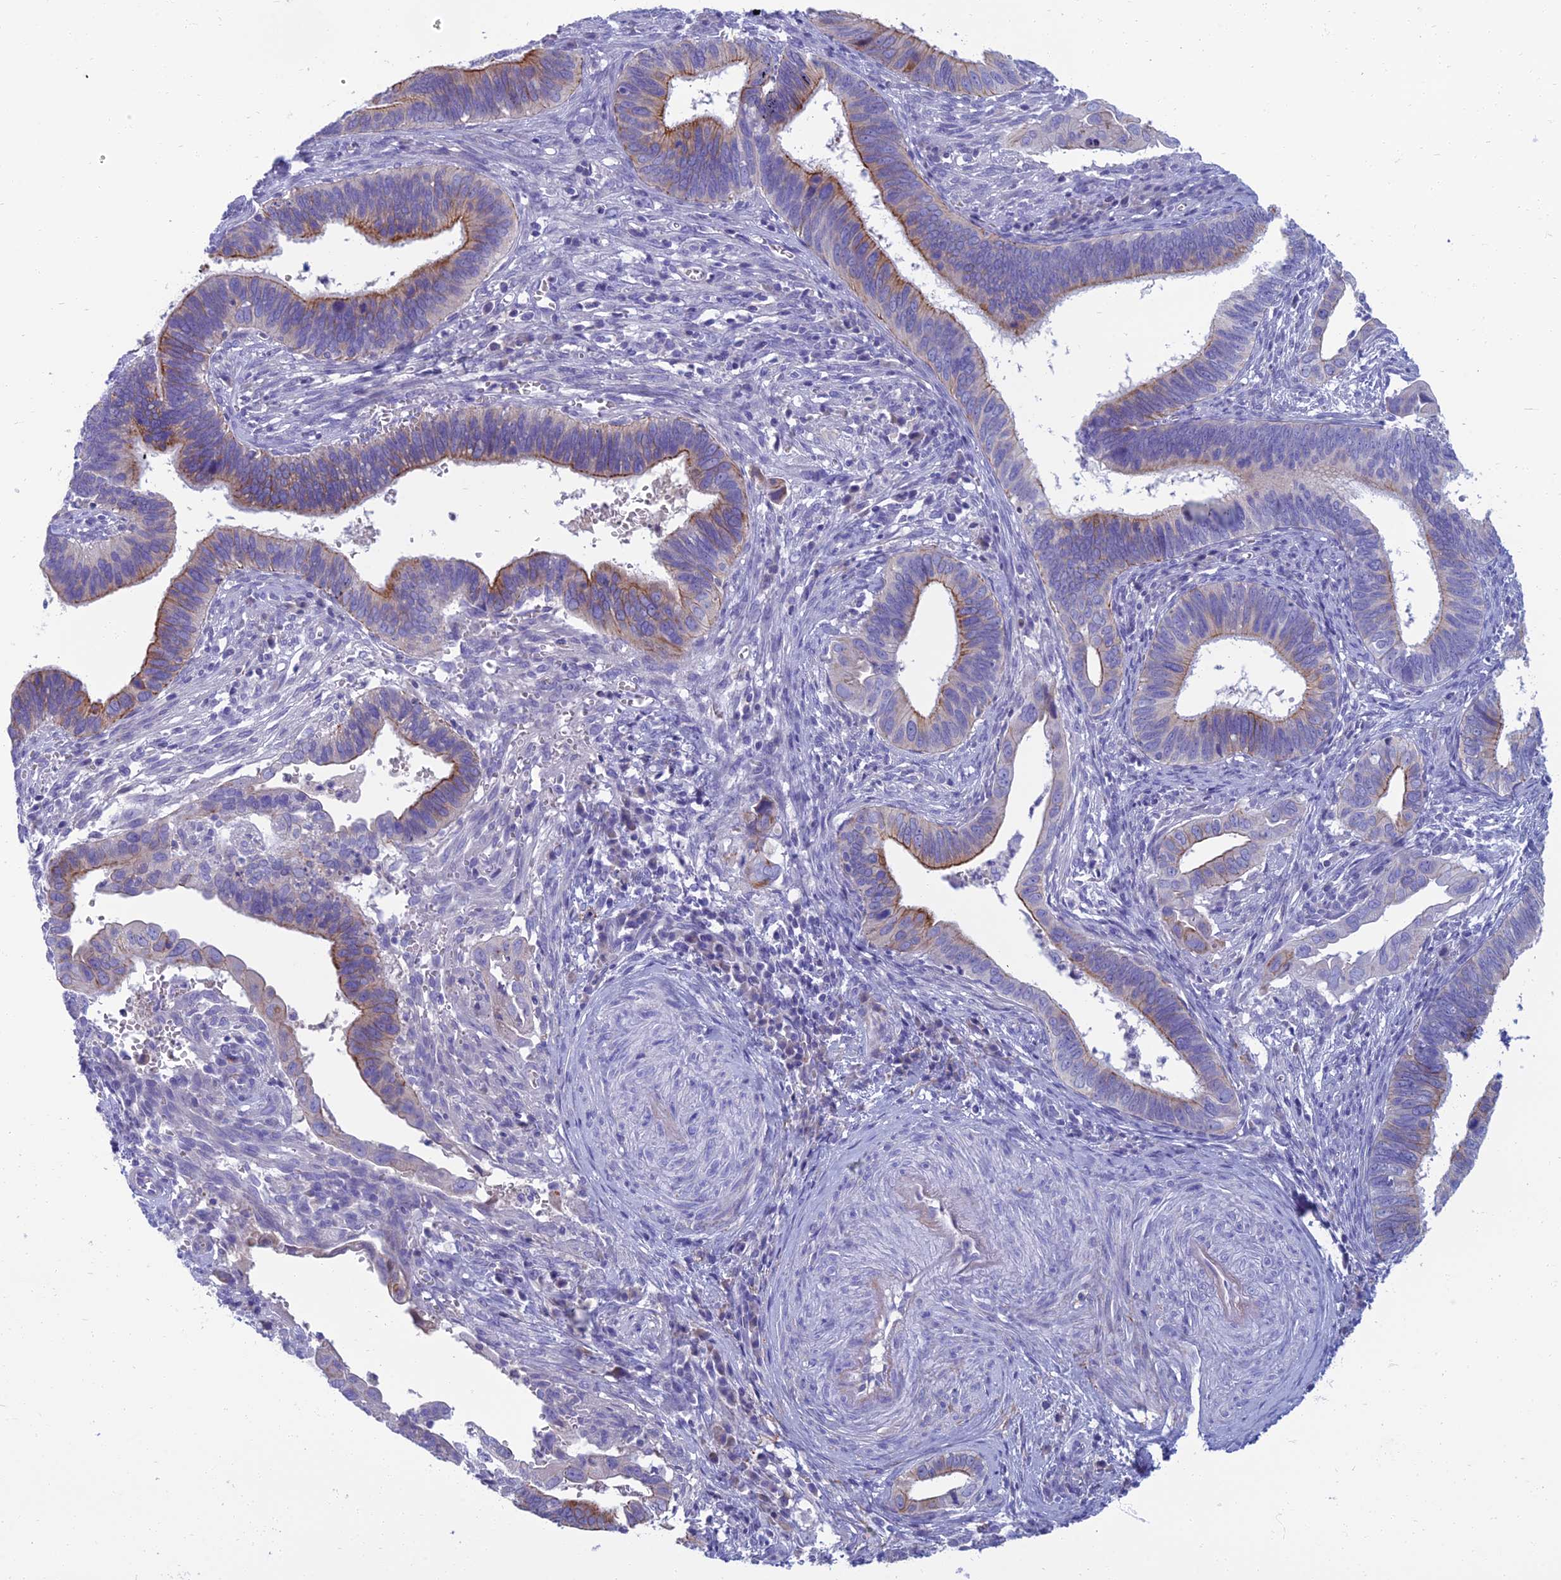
{"staining": {"intensity": "moderate", "quantity": "<25%", "location": "cytoplasmic/membranous"}, "tissue": "cervical cancer", "cell_type": "Tumor cells", "image_type": "cancer", "snomed": [{"axis": "morphology", "description": "Adenocarcinoma, NOS"}, {"axis": "topography", "description": "Cervix"}], "caption": "A low amount of moderate cytoplasmic/membranous positivity is present in approximately <25% of tumor cells in cervical cancer tissue.", "gene": "SPTLC3", "patient": {"sex": "female", "age": 42}}